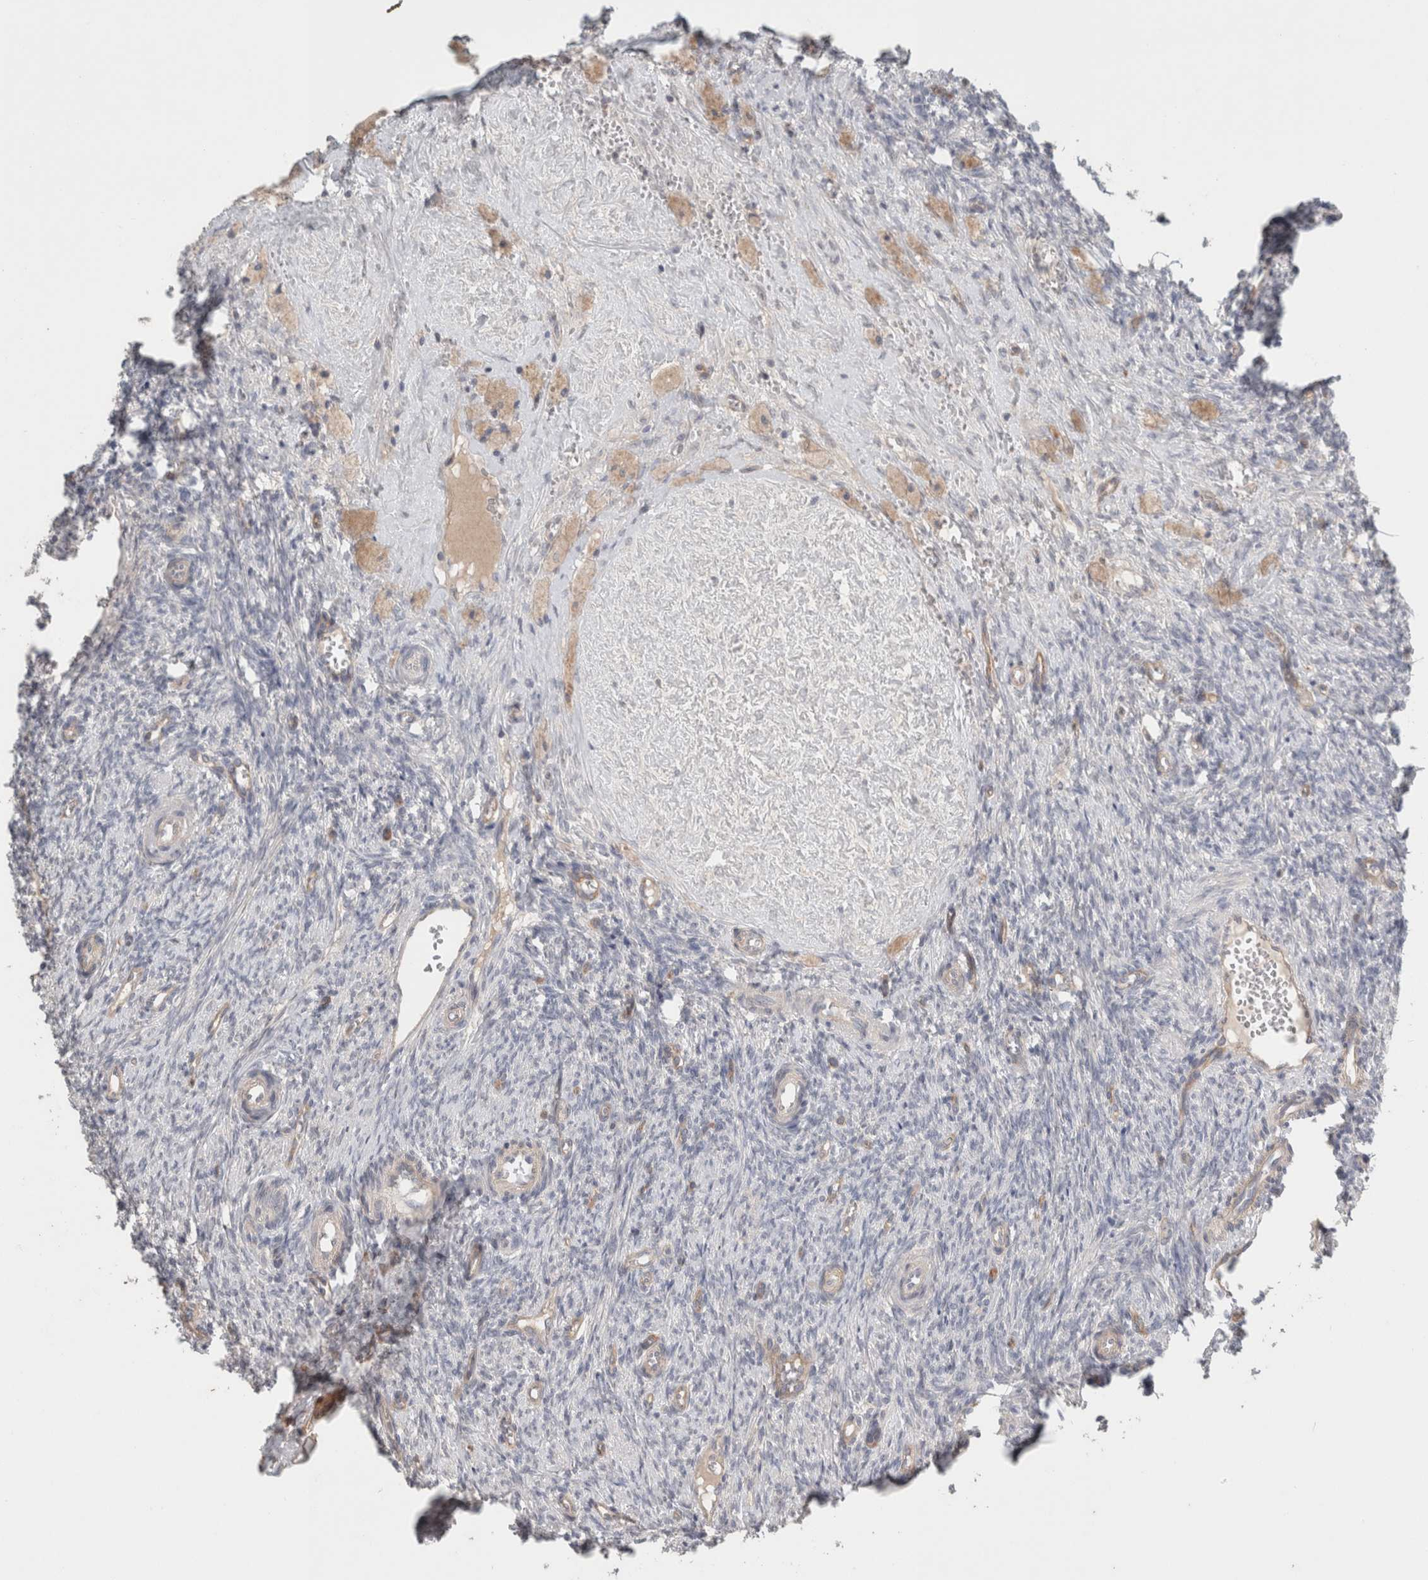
{"staining": {"intensity": "moderate", "quantity": ">75%", "location": "cytoplasmic/membranous"}, "tissue": "ovary", "cell_type": "Follicle cells", "image_type": "normal", "snomed": [{"axis": "morphology", "description": "Normal tissue, NOS"}, {"axis": "topography", "description": "Ovary"}], "caption": "High-power microscopy captured an IHC micrograph of normal ovary, revealing moderate cytoplasmic/membranous expression in approximately >75% of follicle cells.", "gene": "RASAL2", "patient": {"sex": "female", "age": 41}}